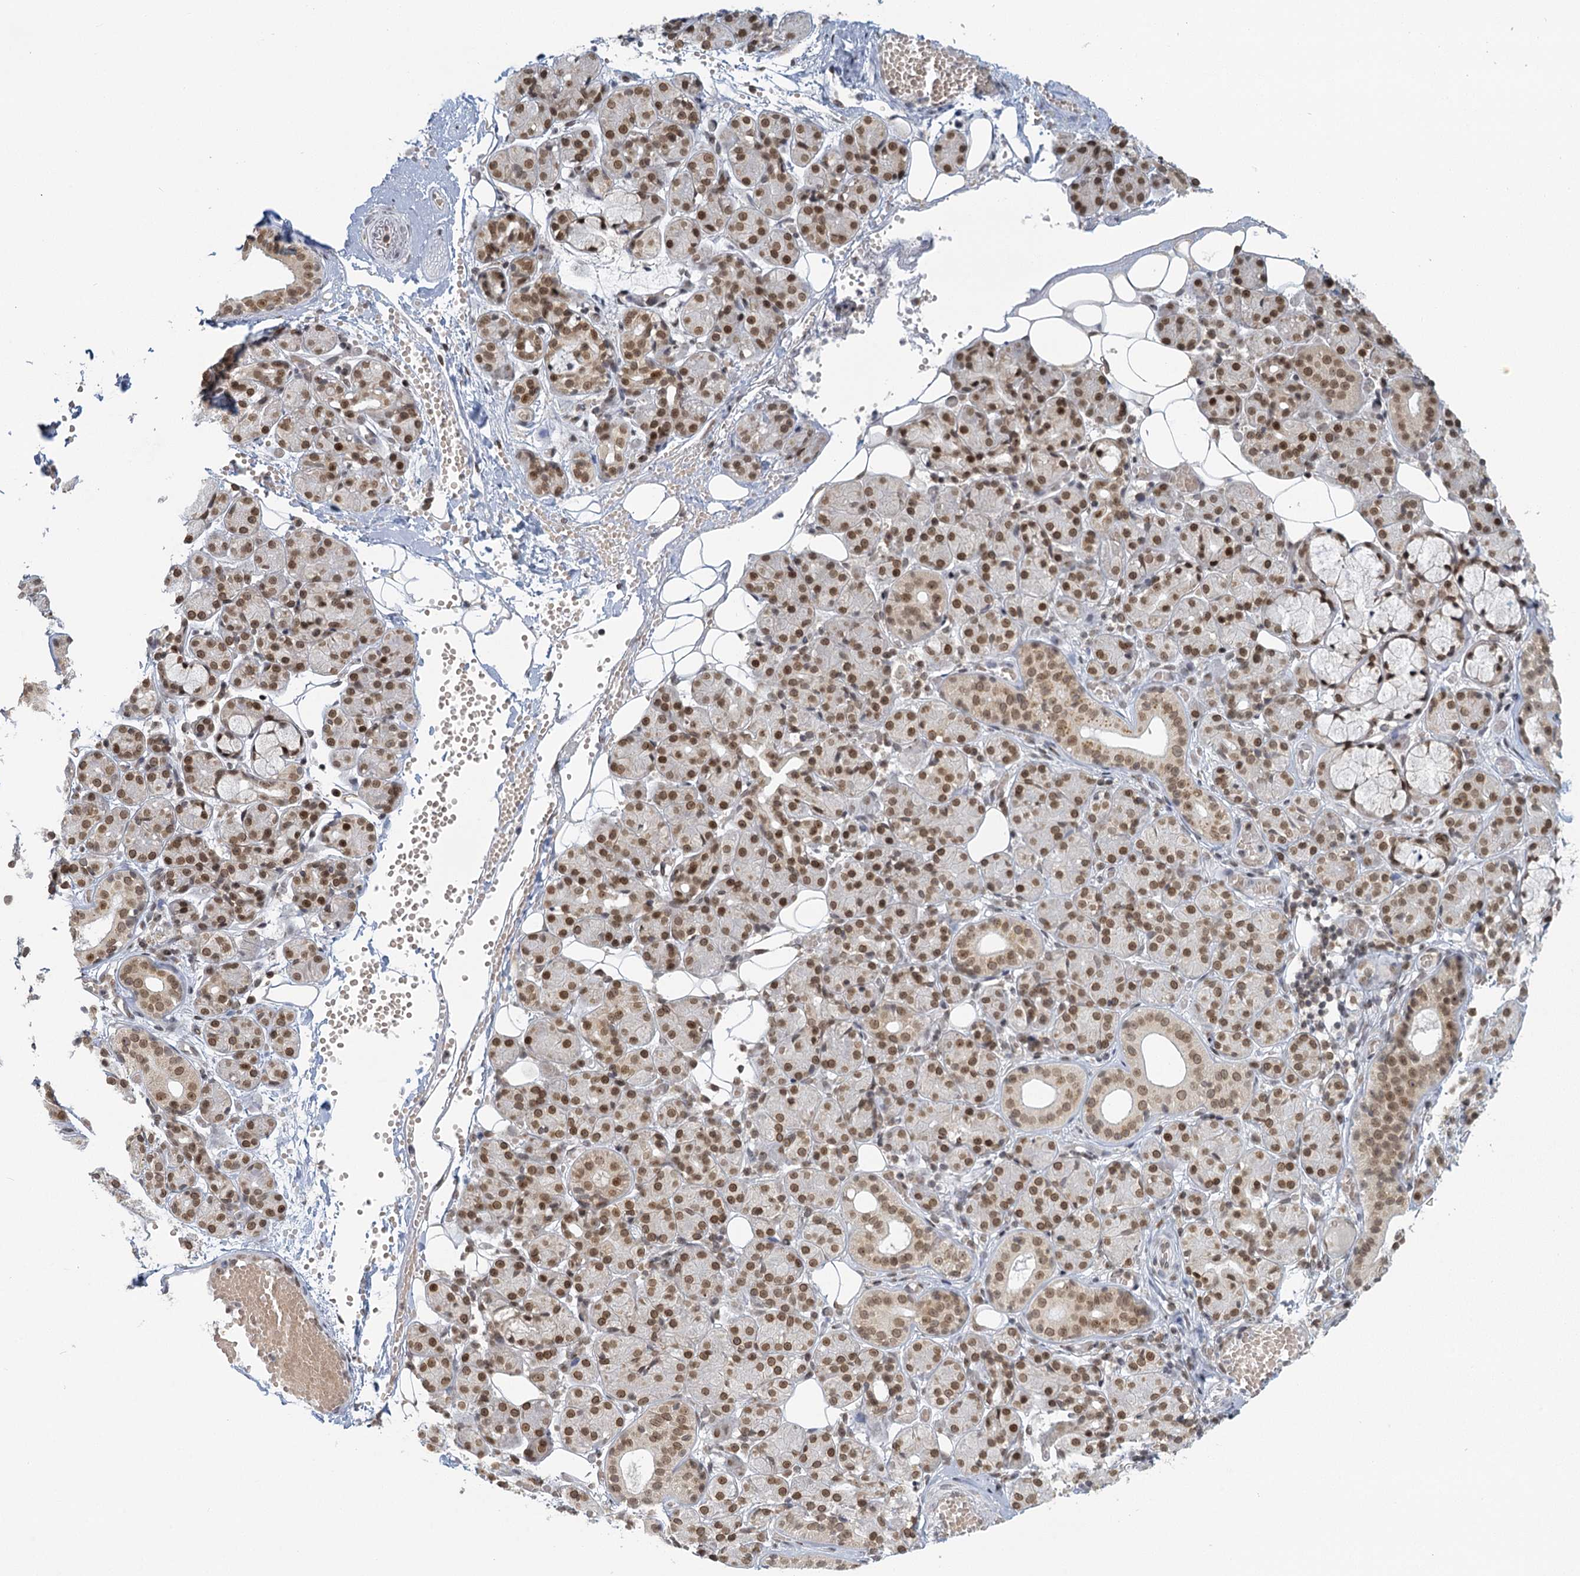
{"staining": {"intensity": "moderate", "quantity": ">75%", "location": "nuclear"}, "tissue": "salivary gland", "cell_type": "Glandular cells", "image_type": "normal", "snomed": [{"axis": "morphology", "description": "Normal tissue, NOS"}, {"axis": "topography", "description": "Salivary gland"}], "caption": "The immunohistochemical stain shows moderate nuclear positivity in glandular cells of normal salivary gland. The protein is shown in brown color, while the nuclei are stained blue.", "gene": "TREX1", "patient": {"sex": "male", "age": 63}}